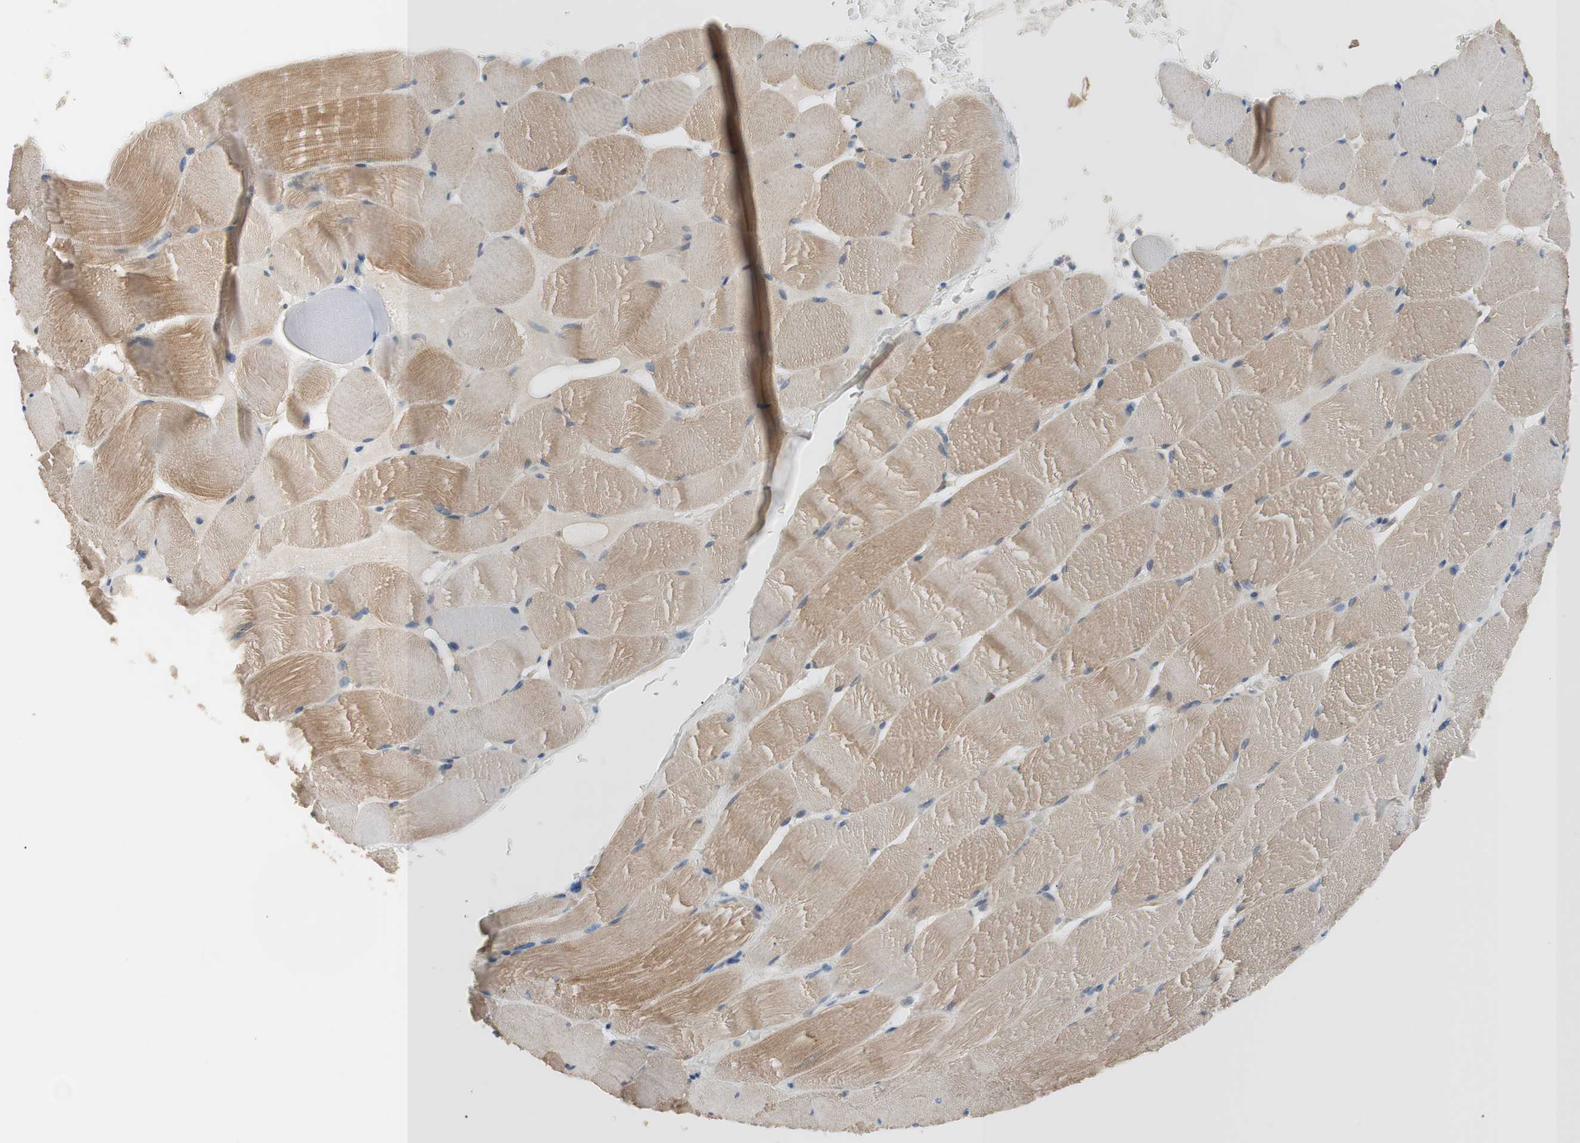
{"staining": {"intensity": "moderate", "quantity": ">75%", "location": "cytoplasmic/membranous"}, "tissue": "skeletal muscle", "cell_type": "Myocytes", "image_type": "normal", "snomed": [{"axis": "morphology", "description": "Normal tissue, NOS"}, {"axis": "topography", "description": "Skeletal muscle"}], "caption": "Skeletal muscle stained with DAB (3,3'-diaminobenzidine) IHC demonstrates medium levels of moderate cytoplasmic/membranous staining in about >75% of myocytes.", "gene": "FADS2", "patient": {"sex": "male", "age": 62}}